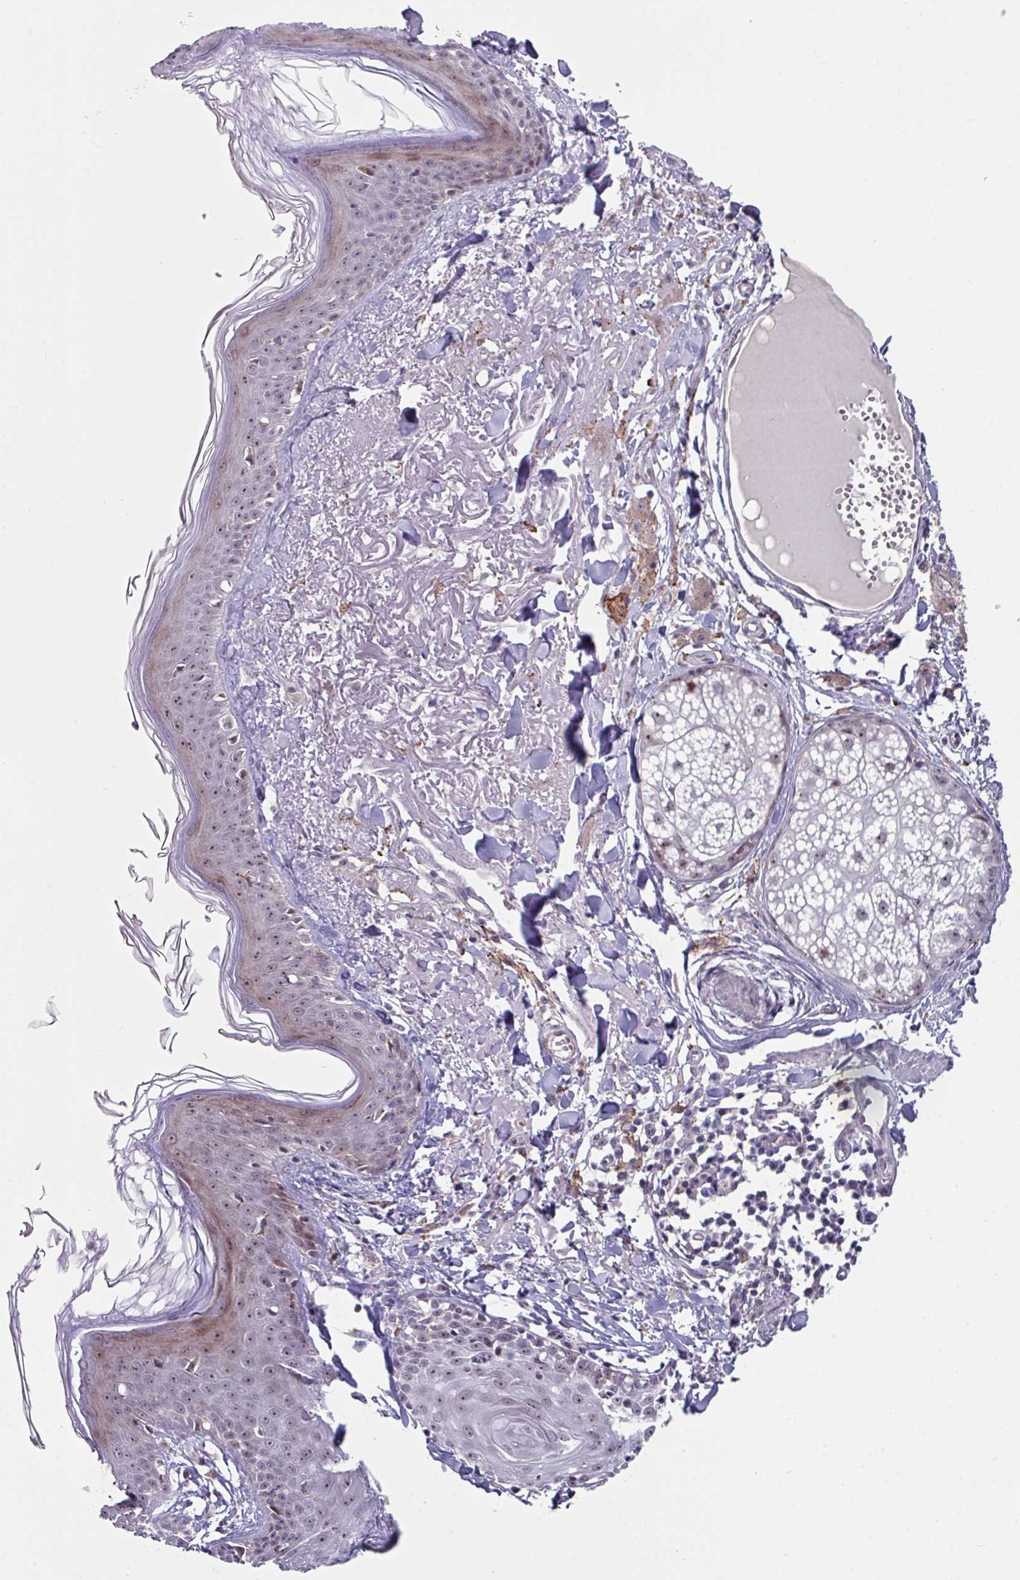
{"staining": {"intensity": "weak", "quantity": "<25%", "location": "cytoplasmic/membranous"}, "tissue": "skin", "cell_type": "Fibroblasts", "image_type": "normal", "snomed": [{"axis": "morphology", "description": "Normal tissue, NOS"}, {"axis": "morphology", "description": "Malignant melanoma, NOS"}, {"axis": "topography", "description": "Skin"}], "caption": "Immunohistochemical staining of unremarkable skin exhibits no significant staining in fibroblasts. The staining is performed using DAB (3,3'-diaminobenzidine) brown chromogen with nuclei counter-stained in using hematoxylin.", "gene": "BMS1", "patient": {"sex": "male", "age": 80}}